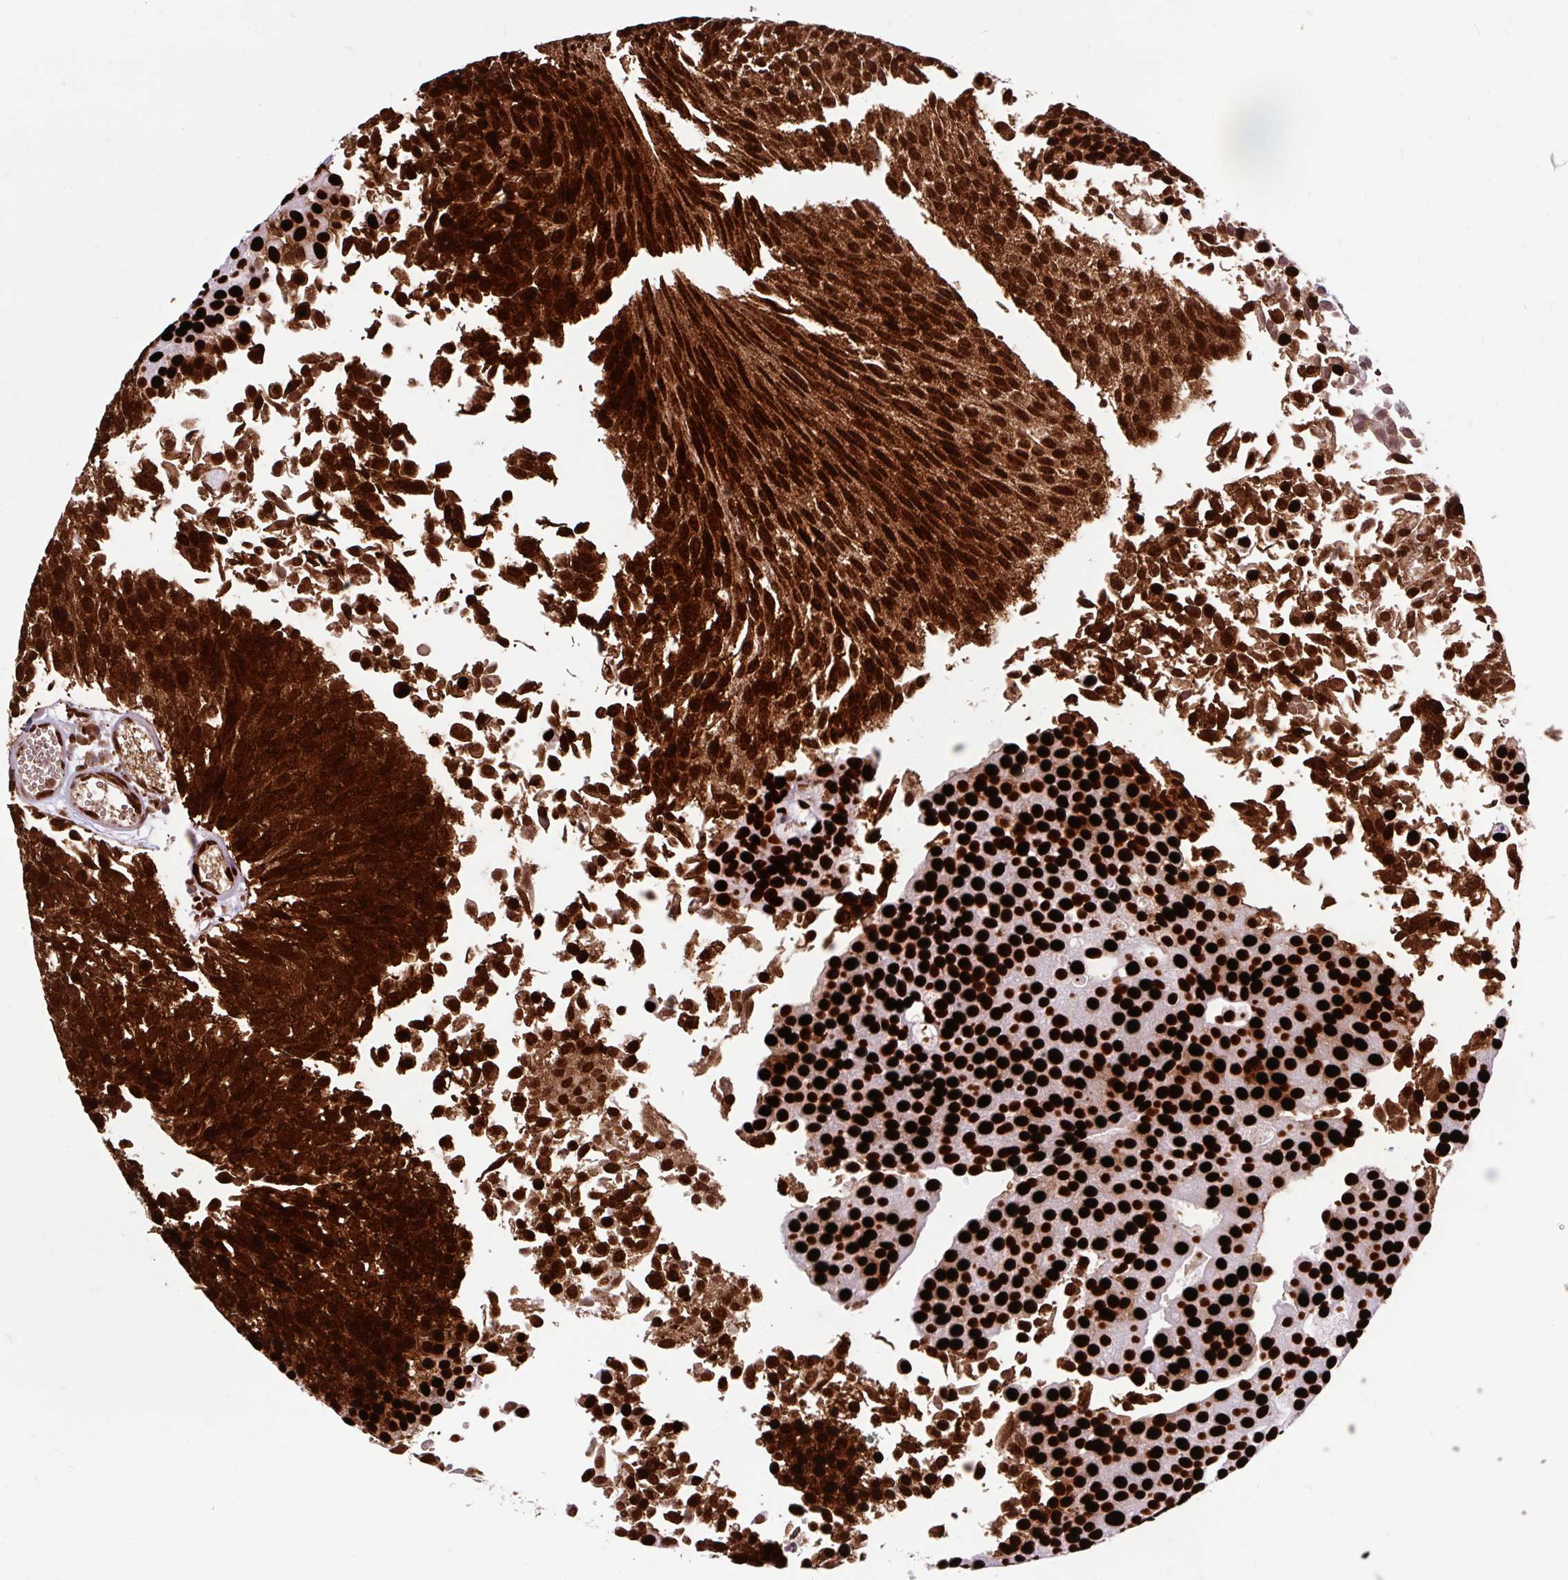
{"staining": {"intensity": "strong", "quantity": ">75%", "location": "nuclear"}, "tissue": "urothelial cancer", "cell_type": "Tumor cells", "image_type": "cancer", "snomed": [{"axis": "morphology", "description": "Urothelial carcinoma, Low grade"}, {"axis": "topography", "description": "Urinary bladder"}], "caption": "DAB (3,3'-diaminobenzidine) immunohistochemical staining of human urothelial cancer displays strong nuclear protein staining in approximately >75% of tumor cells. The protein of interest is stained brown, and the nuclei are stained in blue (DAB IHC with brightfield microscopy, high magnification).", "gene": "FUS", "patient": {"sex": "female", "age": 79}}